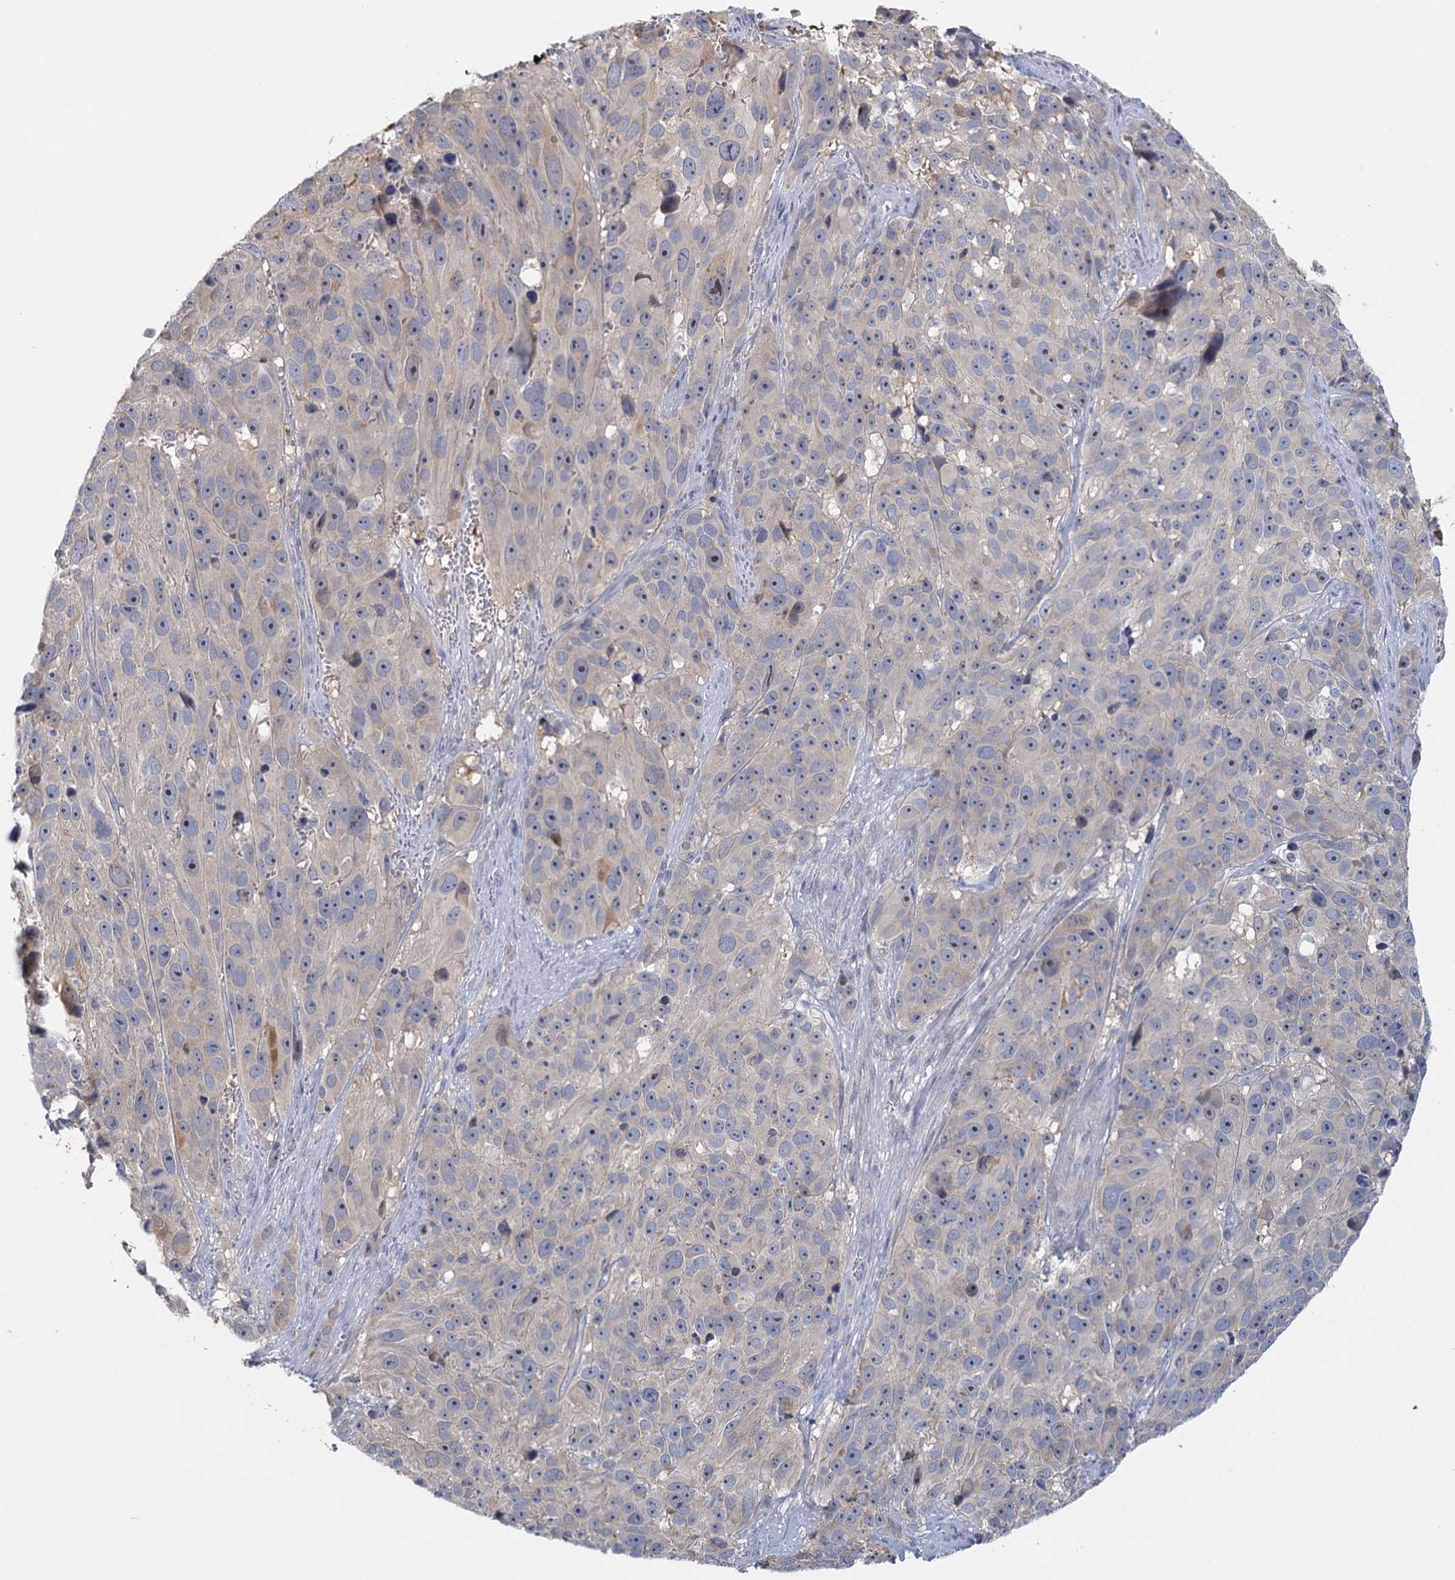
{"staining": {"intensity": "negative", "quantity": "none", "location": "none"}, "tissue": "melanoma", "cell_type": "Tumor cells", "image_type": "cancer", "snomed": [{"axis": "morphology", "description": "Malignant melanoma, NOS"}, {"axis": "topography", "description": "Skin"}], "caption": "DAB immunohistochemical staining of human melanoma exhibits no significant expression in tumor cells.", "gene": "MYO7B", "patient": {"sex": "male", "age": 84}}